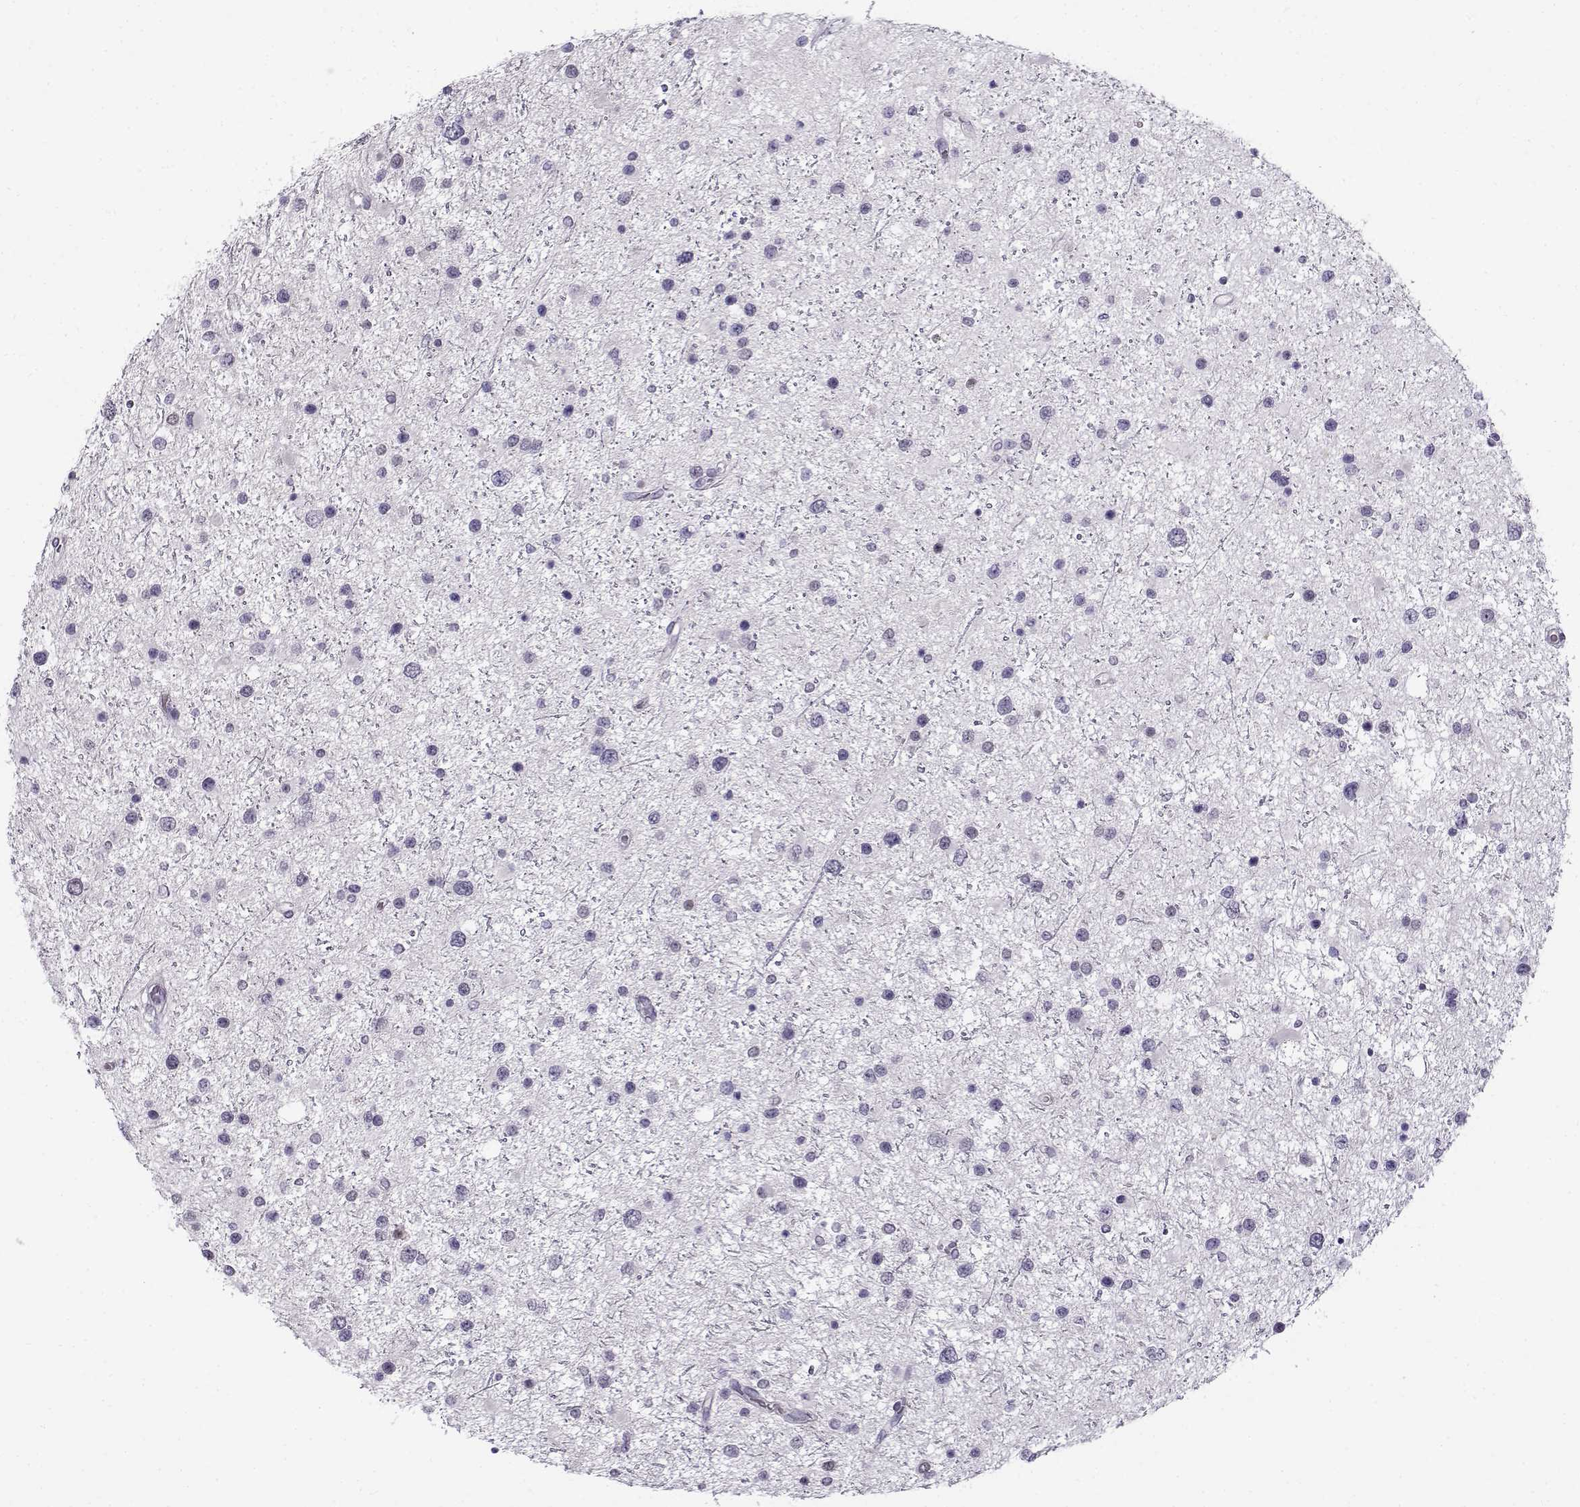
{"staining": {"intensity": "negative", "quantity": "none", "location": "none"}, "tissue": "glioma", "cell_type": "Tumor cells", "image_type": "cancer", "snomed": [{"axis": "morphology", "description": "Glioma, malignant, Low grade"}, {"axis": "topography", "description": "Brain"}], "caption": "This photomicrograph is of malignant glioma (low-grade) stained with IHC to label a protein in brown with the nuclei are counter-stained blue. There is no positivity in tumor cells.", "gene": "TEX55", "patient": {"sex": "female", "age": 32}}